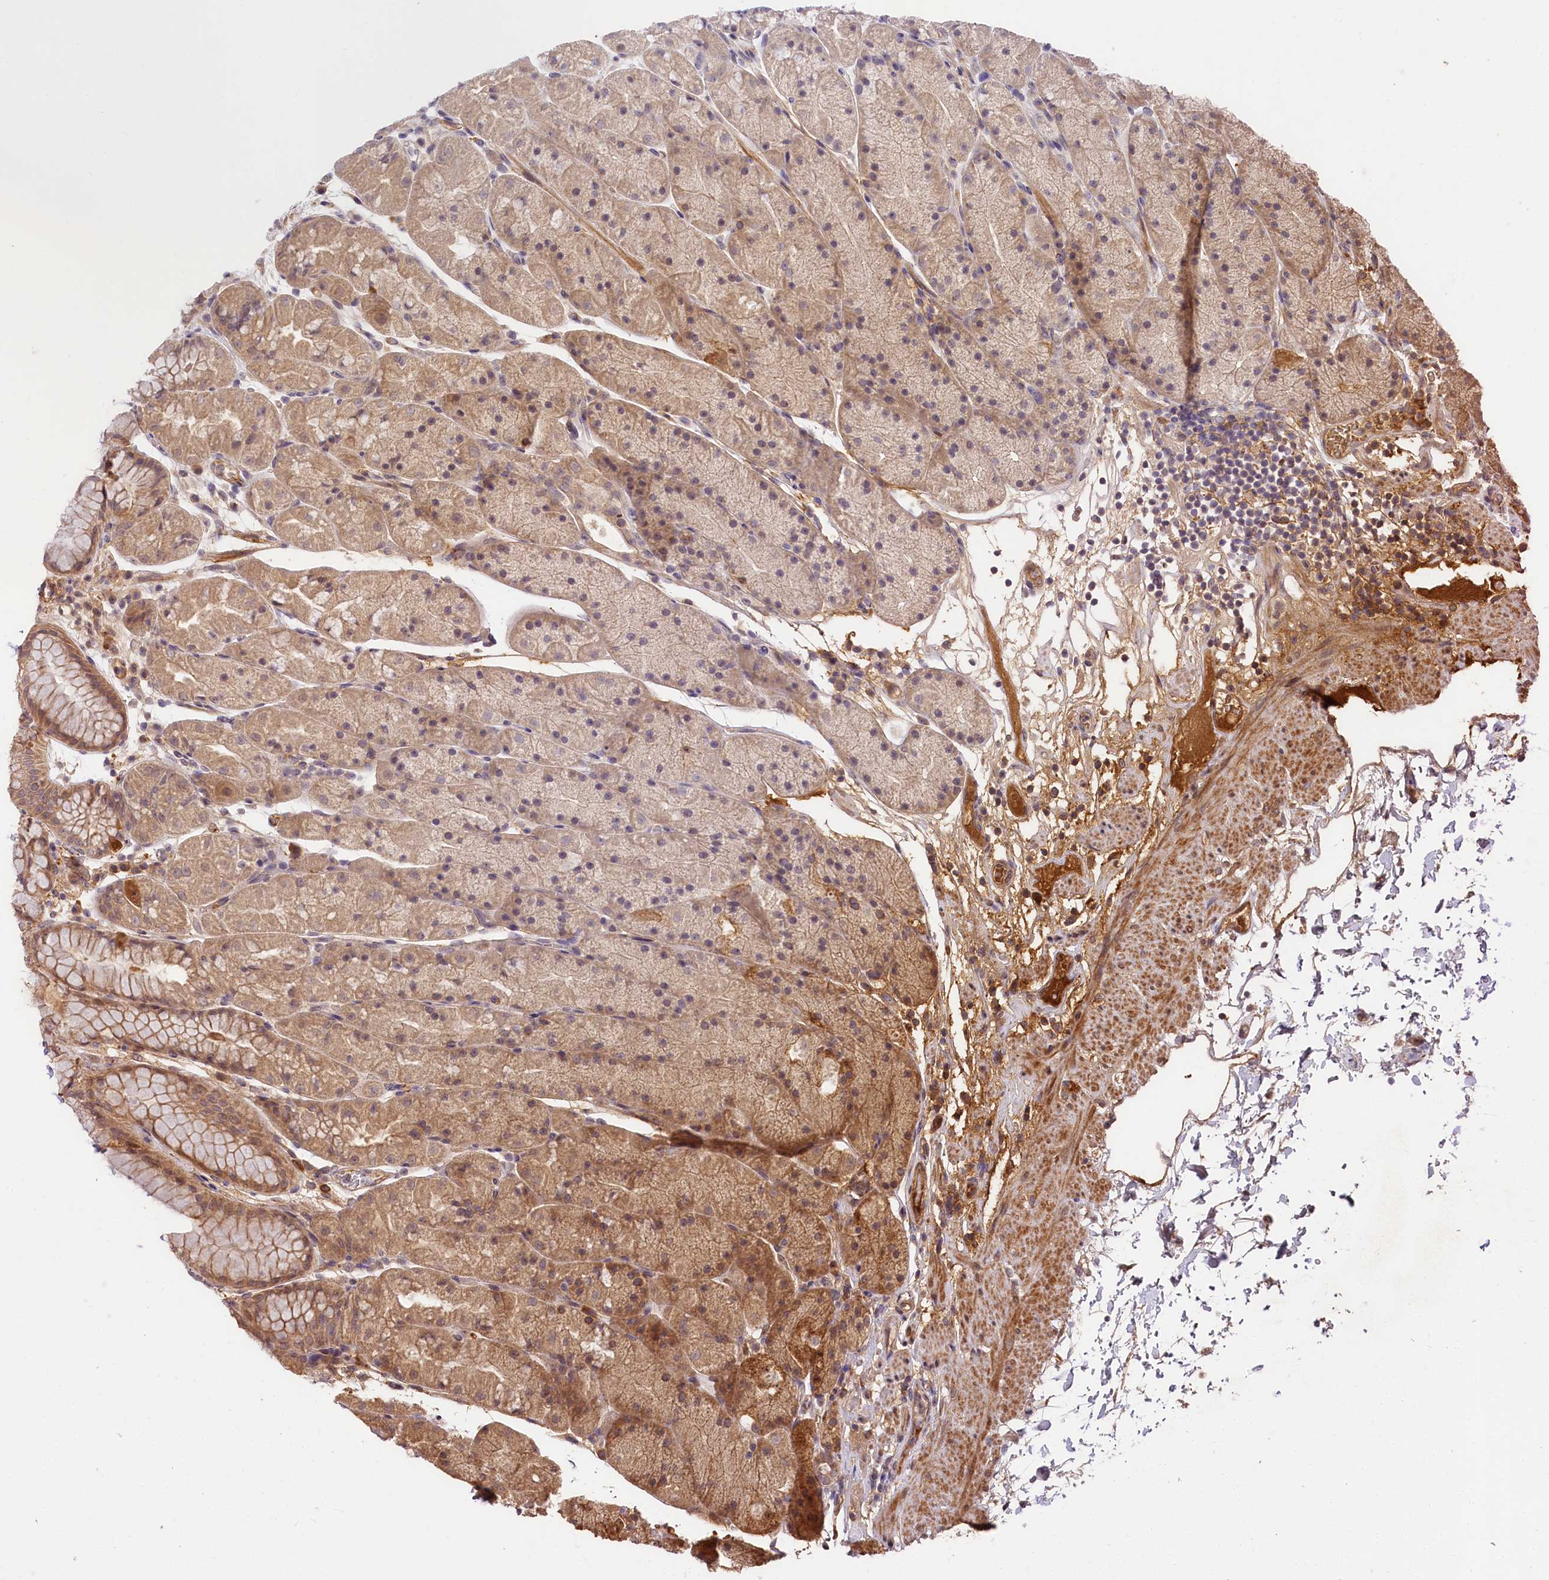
{"staining": {"intensity": "moderate", "quantity": "25%-75%", "location": "cytoplasmic/membranous"}, "tissue": "stomach", "cell_type": "Glandular cells", "image_type": "normal", "snomed": [{"axis": "morphology", "description": "Normal tissue, NOS"}, {"axis": "topography", "description": "Stomach, upper"}, {"axis": "topography", "description": "Stomach, lower"}], "caption": "A brown stain shows moderate cytoplasmic/membranous expression of a protein in glandular cells of normal stomach. (DAB (3,3'-diaminobenzidine) = brown stain, brightfield microscopy at high magnification).", "gene": "MCF2L2", "patient": {"sex": "male", "age": 67}}